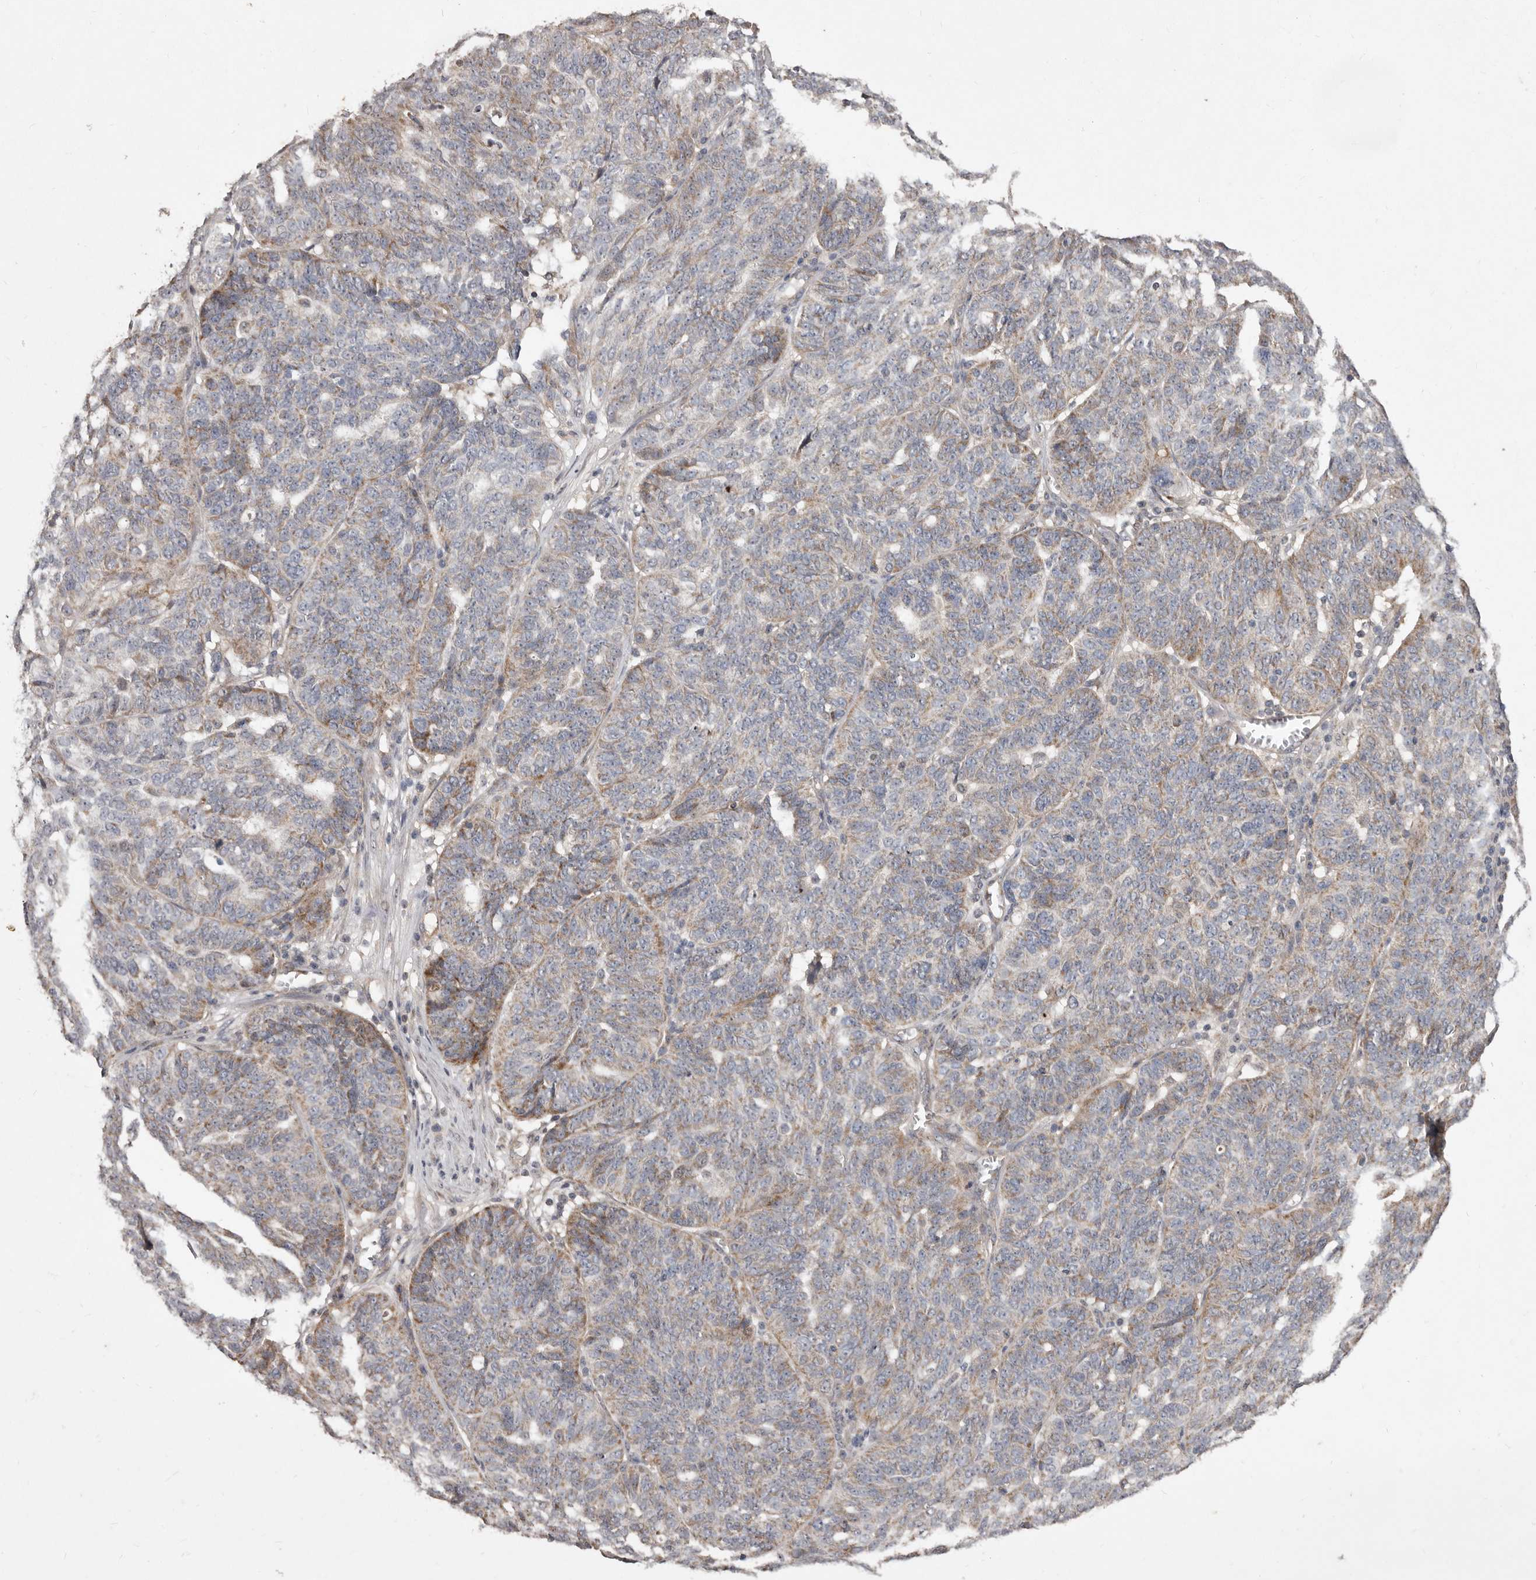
{"staining": {"intensity": "weak", "quantity": "25%-75%", "location": "cytoplasmic/membranous"}, "tissue": "ovarian cancer", "cell_type": "Tumor cells", "image_type": "cancer", "snomed": [{"axis": "morphology", "description": "Cystadenocarcinoma, serous, NOS"}, {"axis": "topography", "description": "Ovary"}], "caption": "Brown immunohistochemical staining in serous cystadenocarcinoma (ovarian) demonstrates weak cytoplasmic/membranous expression in about 25%-75% of tumor cells.", "gene": "FLAD1", "patient": {"sex": "female", "age": 59}}